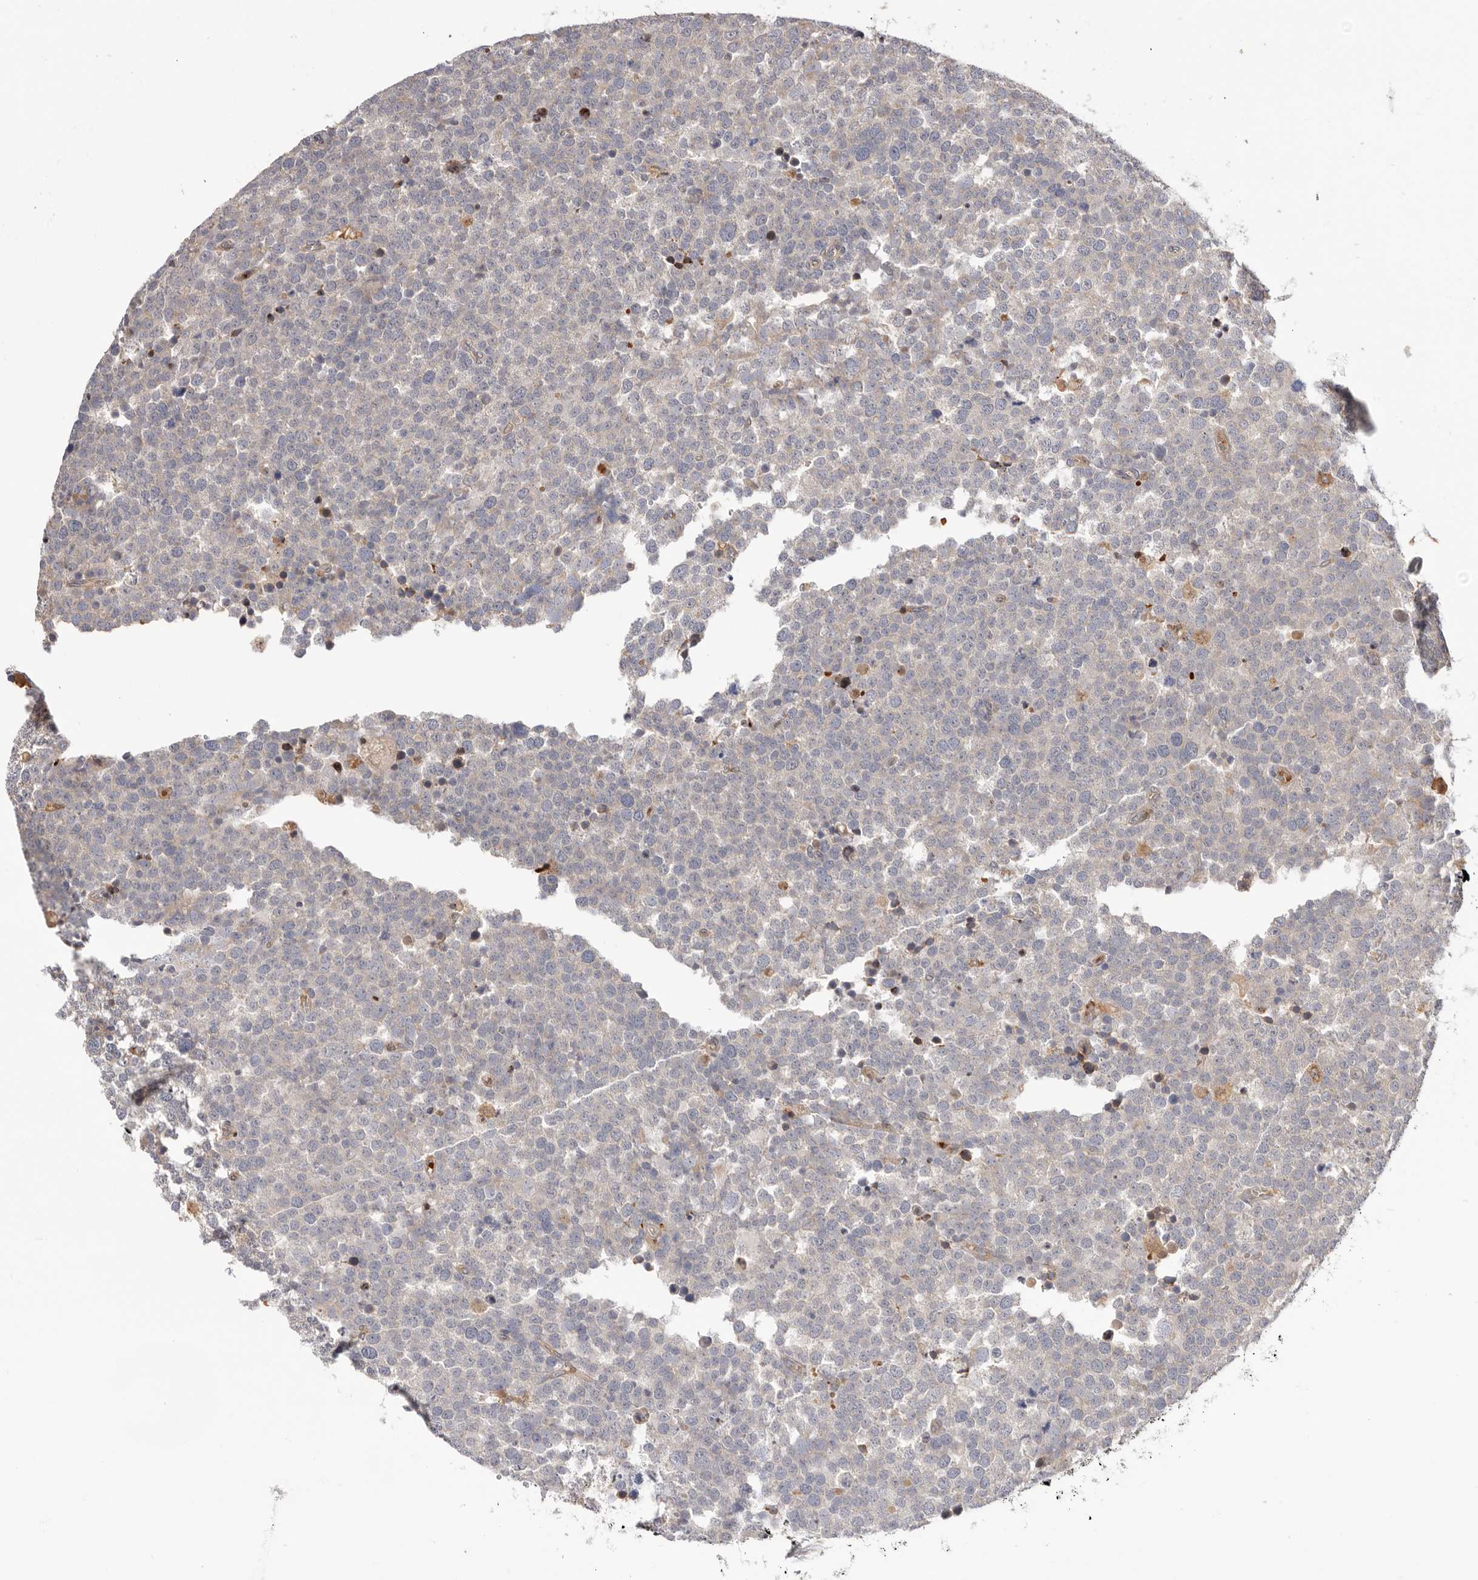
{"staining": {"intensity": "negative", "quantity": "none", "location": "none"}, "tissue": "testis cancer", "cell_type": "Tumor cells", "image_type": "cancer", "snomed": [{"axis": "morphology", "description": "Seminoma, NOS"}, {"axis": "topography", "description": "Testis"}], "caption": "IHC of testis seminoma exhibits no positivity in tumor cells. The staining was performed using DAB (3,3'-diaminobenzidine) to visualize the protein expression in brown, while the nuclei were stained in blue with hematoxylin (Magnification: 20x).", "gene": "RNF213", "patient": {"sex": "male", "age": 71}}